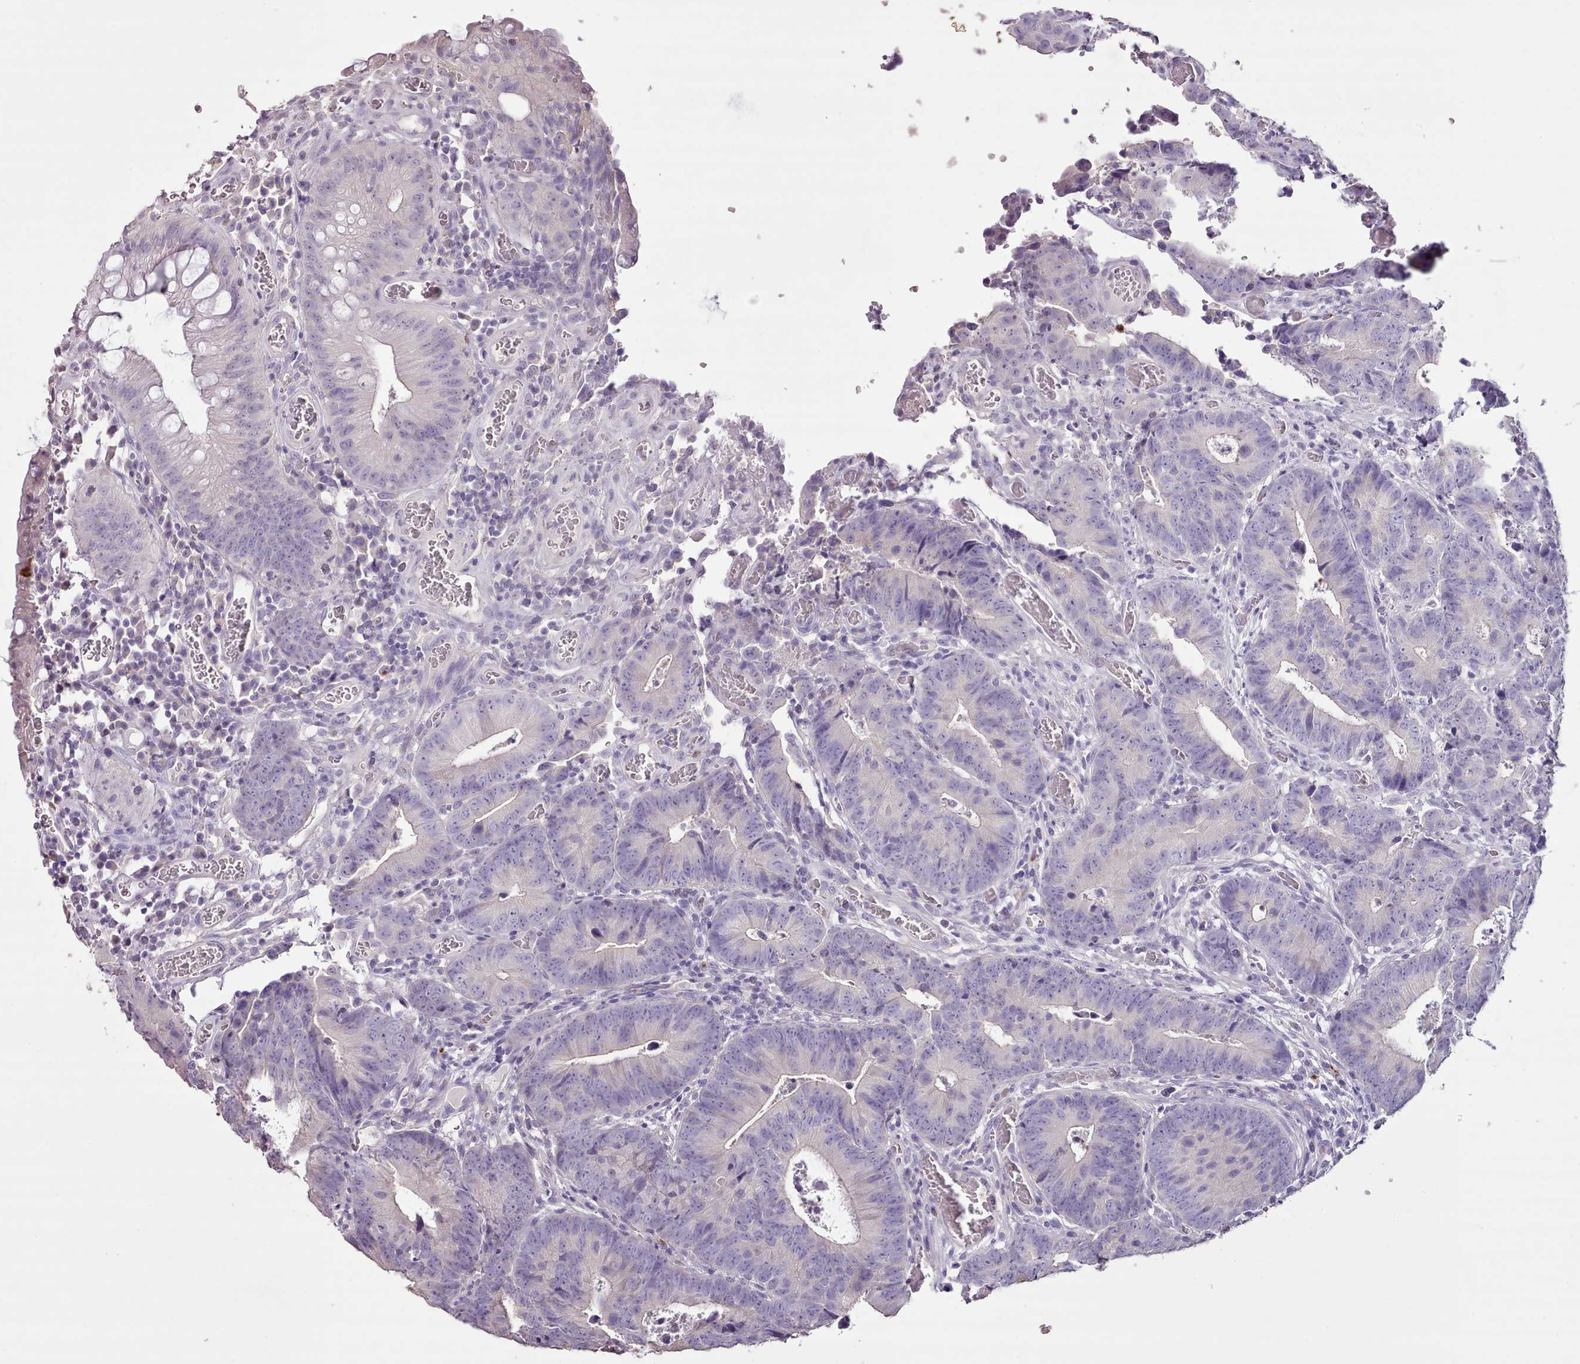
{"staining": {"intensity": "negative", "quantity": "none", "location": "none"}, "tissue": "colorectal cancer", "cell_type": "Tumor cells", "image_type": "cancer", "snomed": [{"axis": "morphology", "description": "Adenocarcinoma, NOS"}, {"axis": "topography", "description": "Colon"}], "caption": "IHC histopathology image of neoplastic tissue: colorectal cancer (adenocarcinoma) stained with DAB displays no significant protein staining in tumor cells.", "gene": "BLOC1S2", "patient": {"sex": "female", "age": 57}}